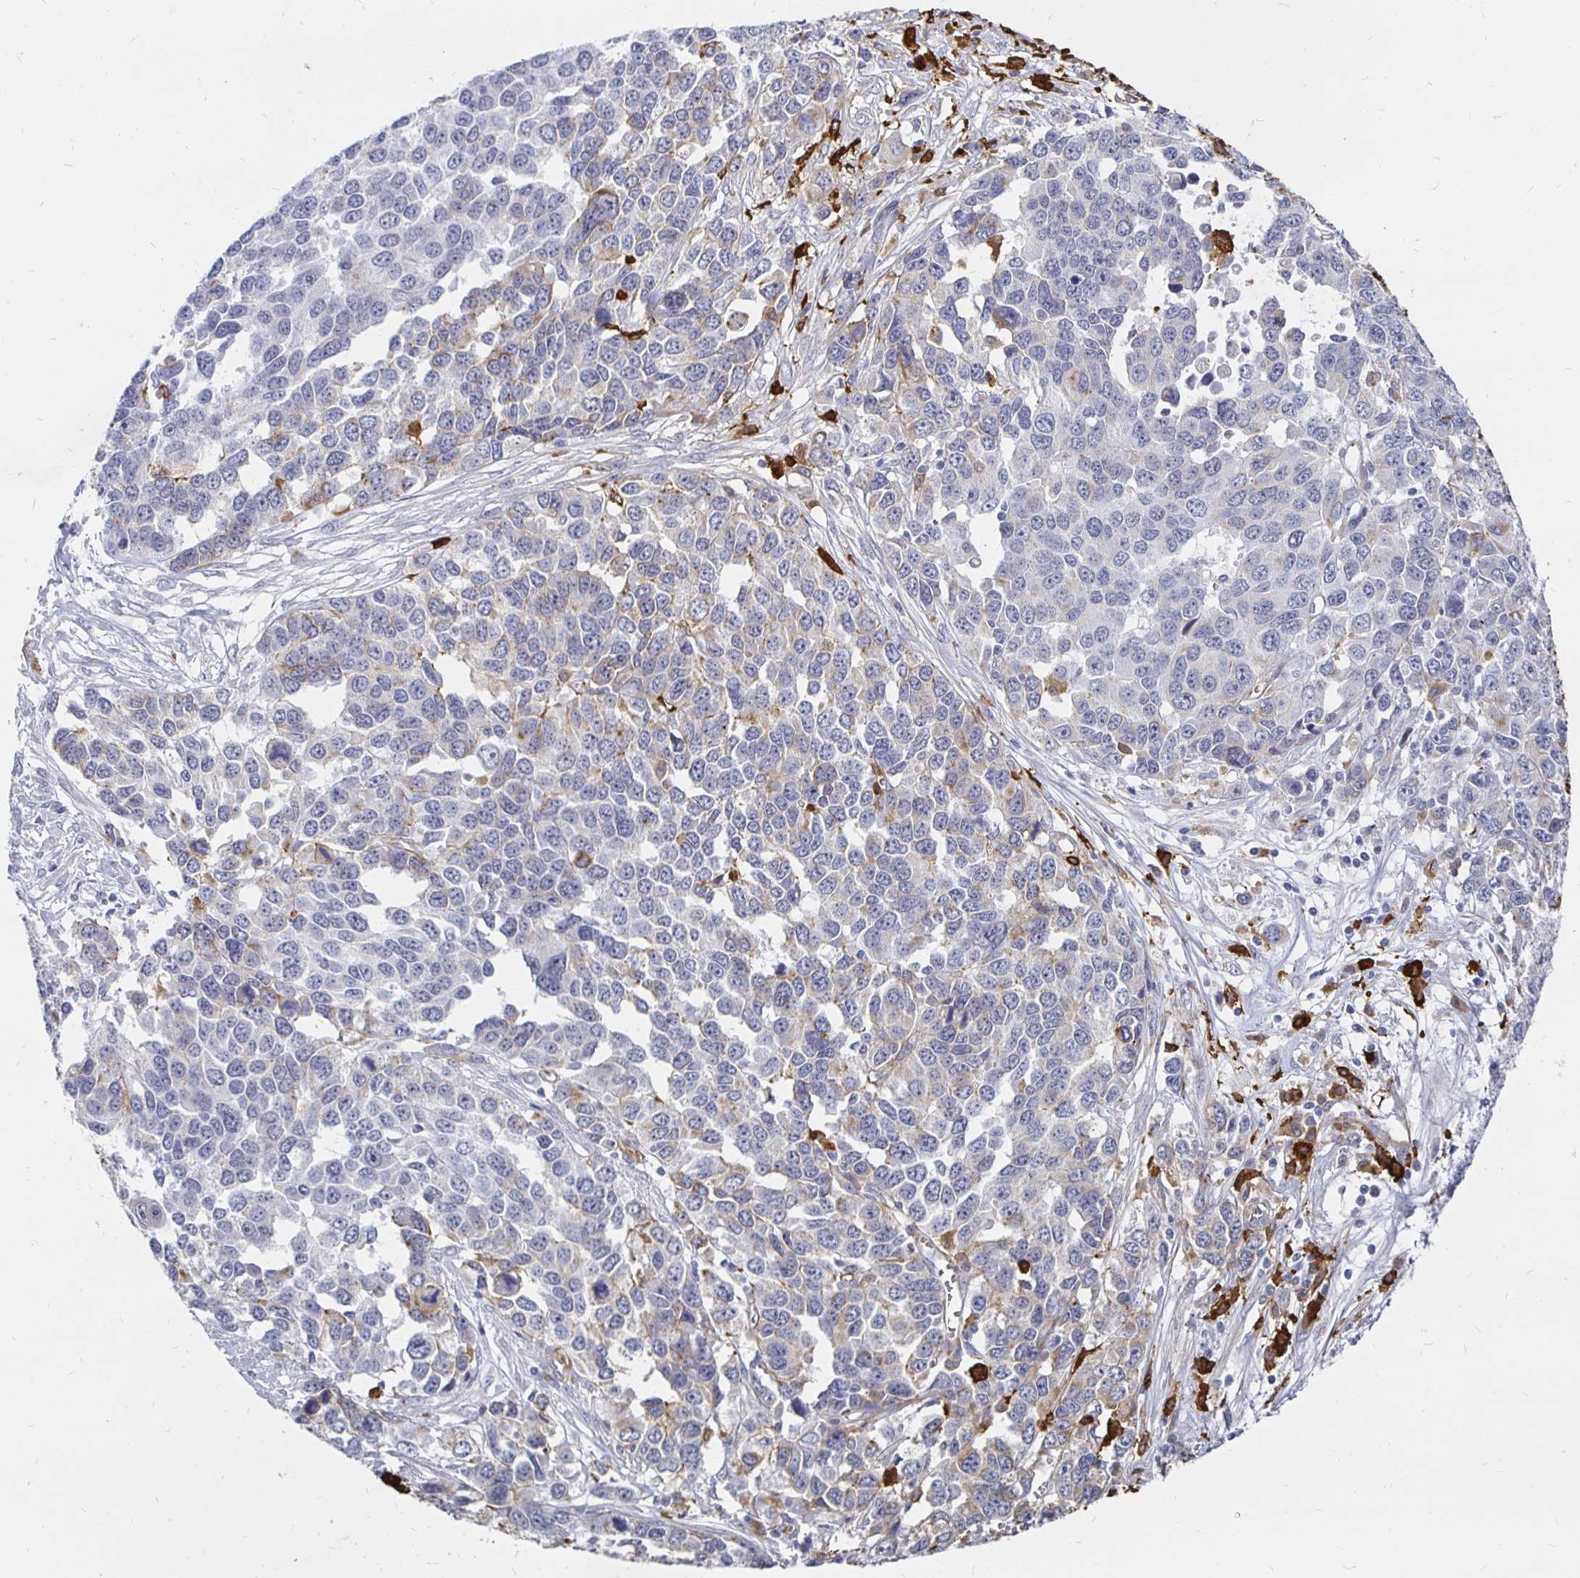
{"staining": {"intensity": "moderate", "quantity": "<25%", "location": "cytoplasmic/membranous"}, "tissue": "ovarian cancer", "cell_type": "Tumor cells", "image_type": "cancer", "snomed": [{"axis": "morphology", "description": "Cystadenocarcinoma, serous, NOS"}, {"axis": "topography", "description": "Ovary"}], "caption": "There is low levels of moderate cytoplasmic/membranous positivity in tumor cells of ovarian serous cystadenocarcinoma, as demonstrated by immunohistochemical staining (brown color).", "gene": "CCDC85A", "patient": {"sex": "female", "age": 76}}